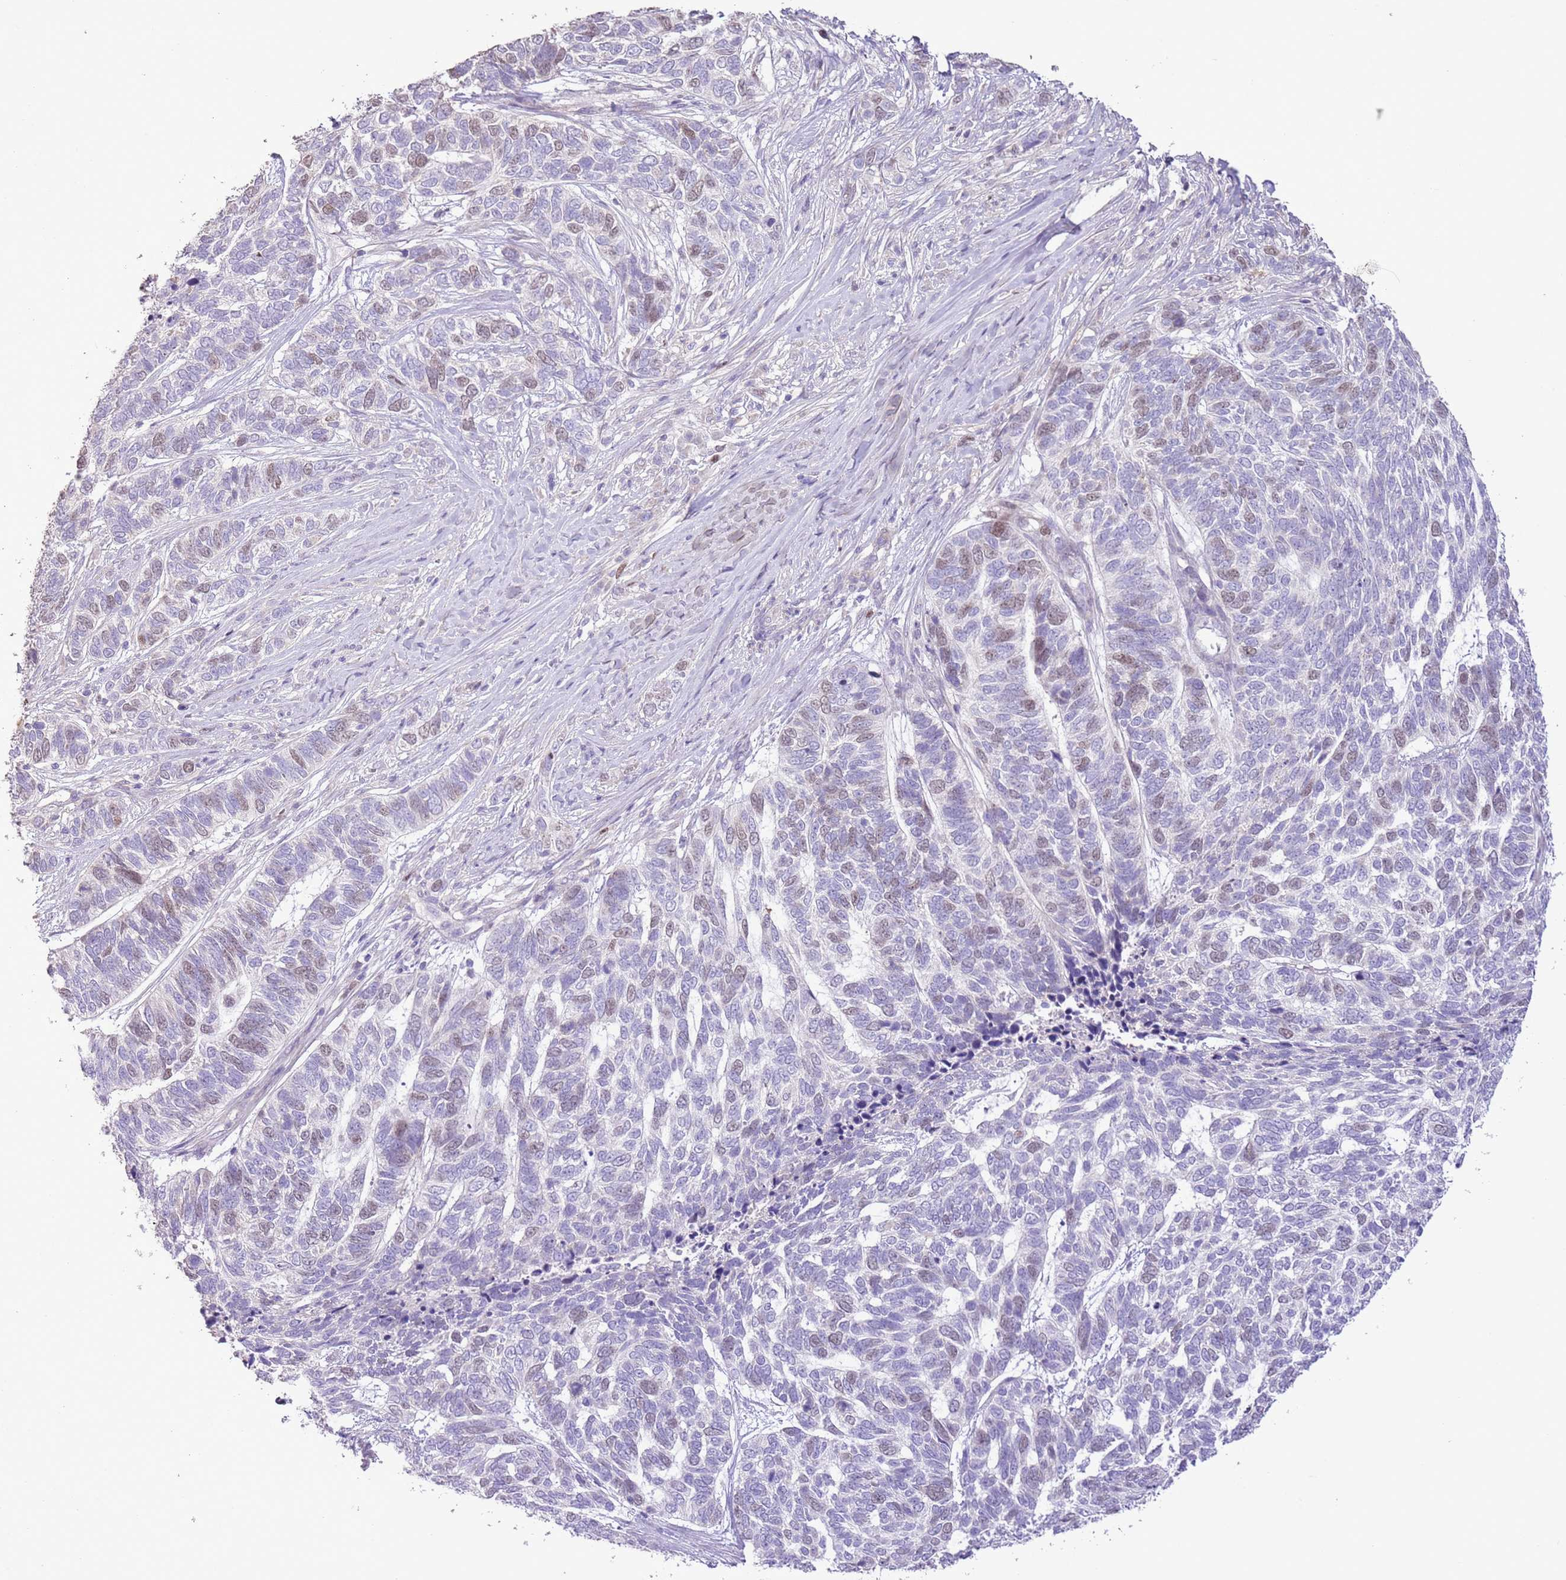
{"staining": {"intensity": "weak", "quantity": "25%-75%", "location": "nuclear"}, "tissue": "skin cancer", "cell_type": "Tumor cells", "image_type": "cancer", "snomed": [{"axis": "morphology", "description": "Basal cell carcinoma"}, {"axis": "topography", "description": "Skin"}], "caption": "Immunohistochemistry image of skin cancer (basal cell carcinoma) stained for a protein (brown), which shows low levels of weak nuclear staining in about 25%-75% of tumor cells.", "gene": "GMNN", "patient": {"sex": "female", "age": 65}}